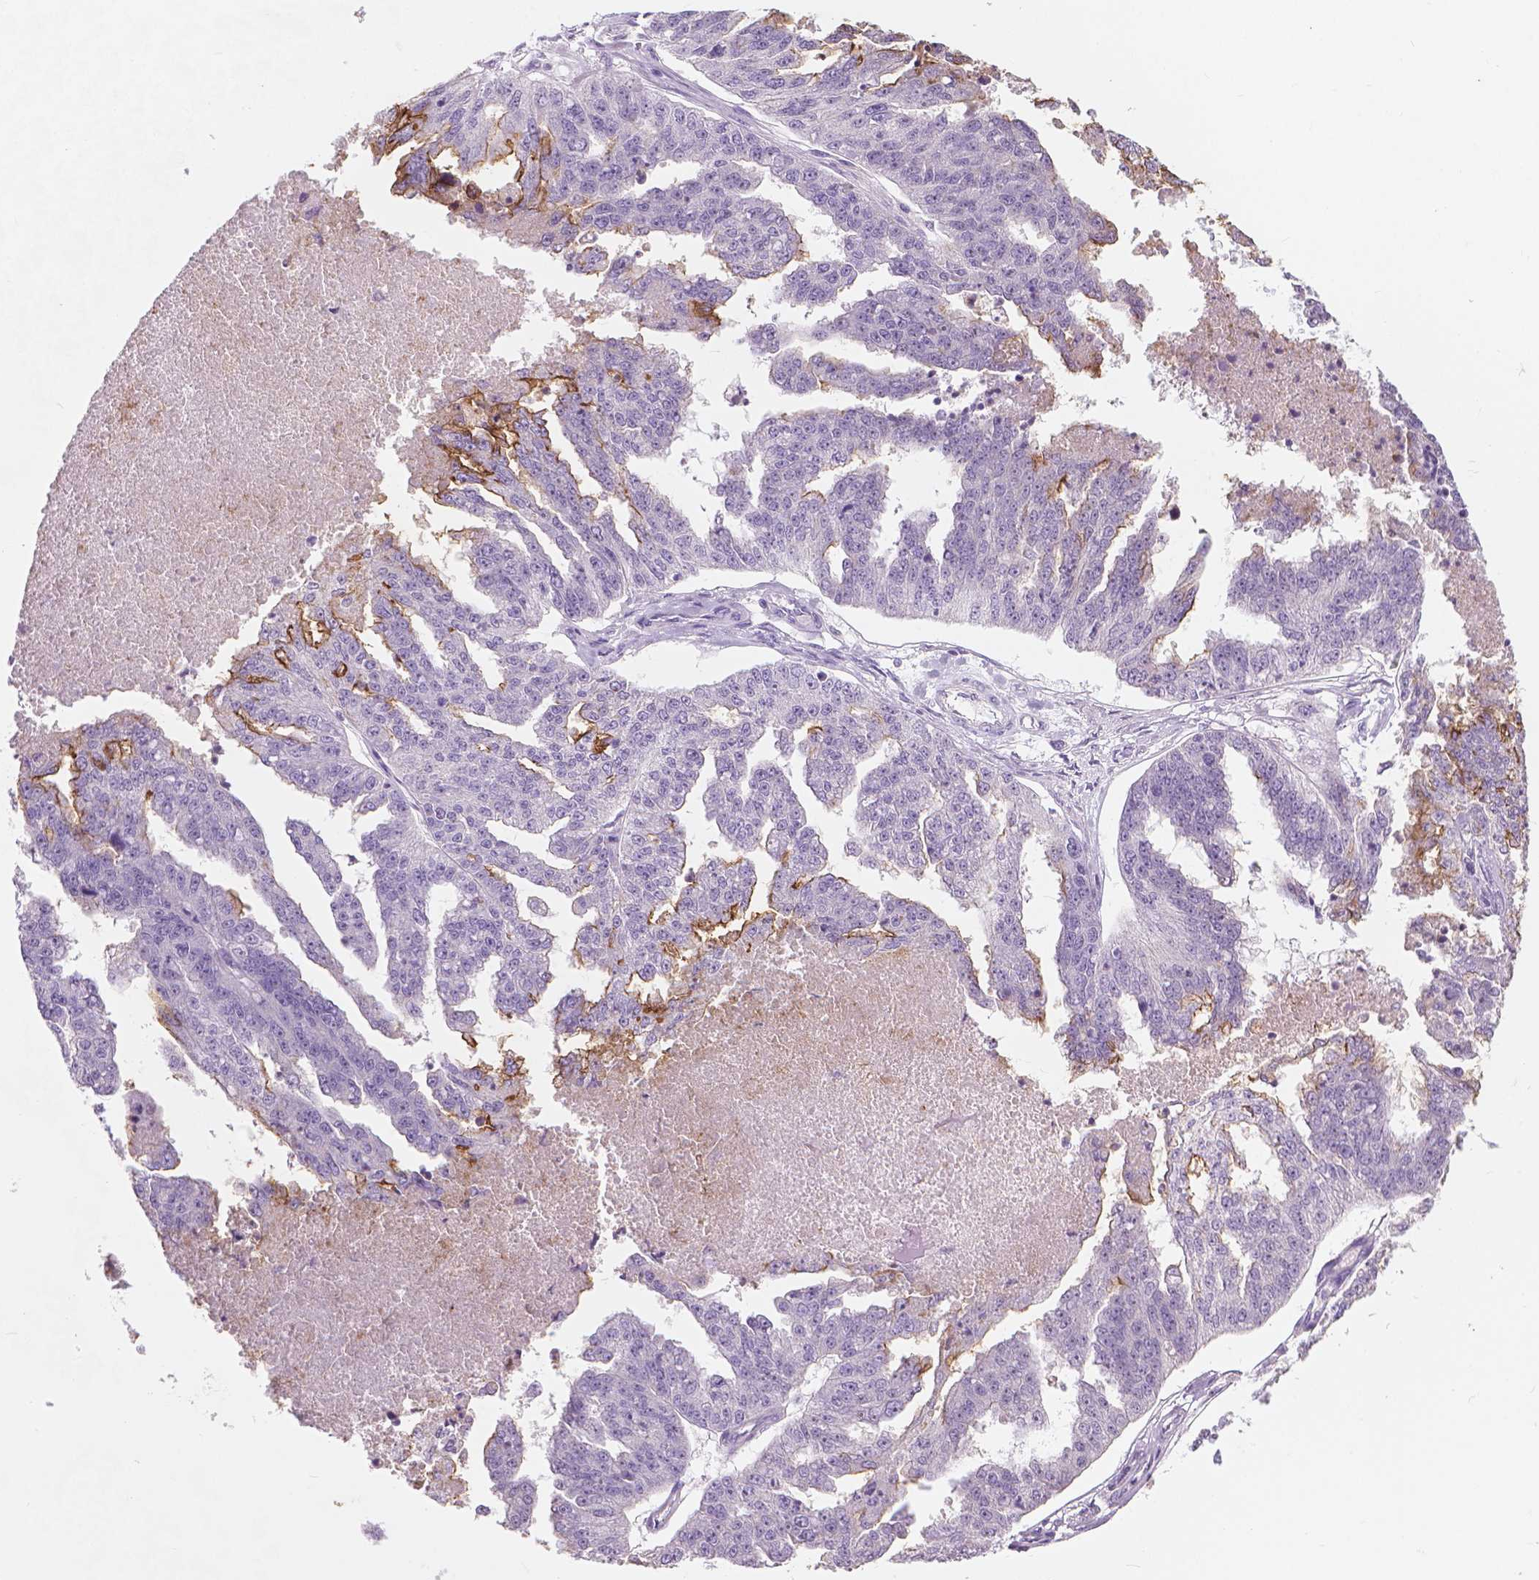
{"staining": {"intensity": "moderate", "quantity": "<25%", "location": "cytoplasmic/membranous"}, "tissue": "ovarian cancer", "cell_type": "Tumor cells", "image_type": "cancer", "snomed": [{"axis": "morphology", "description": "Cystadenocarcinoma, serous, NOS"}, {"axis": "topography", "description": "Ovary"}], "caption": "Ovarian cancer (serous cystadenocarcinoma) stained for a protein (brown) demonstrates moderate cytoplasmic/membranous positive positivity in approximately <25% of tumor cells.", "gene": "GPRC5A", "patient": {"sex": "female", "age": 58}}